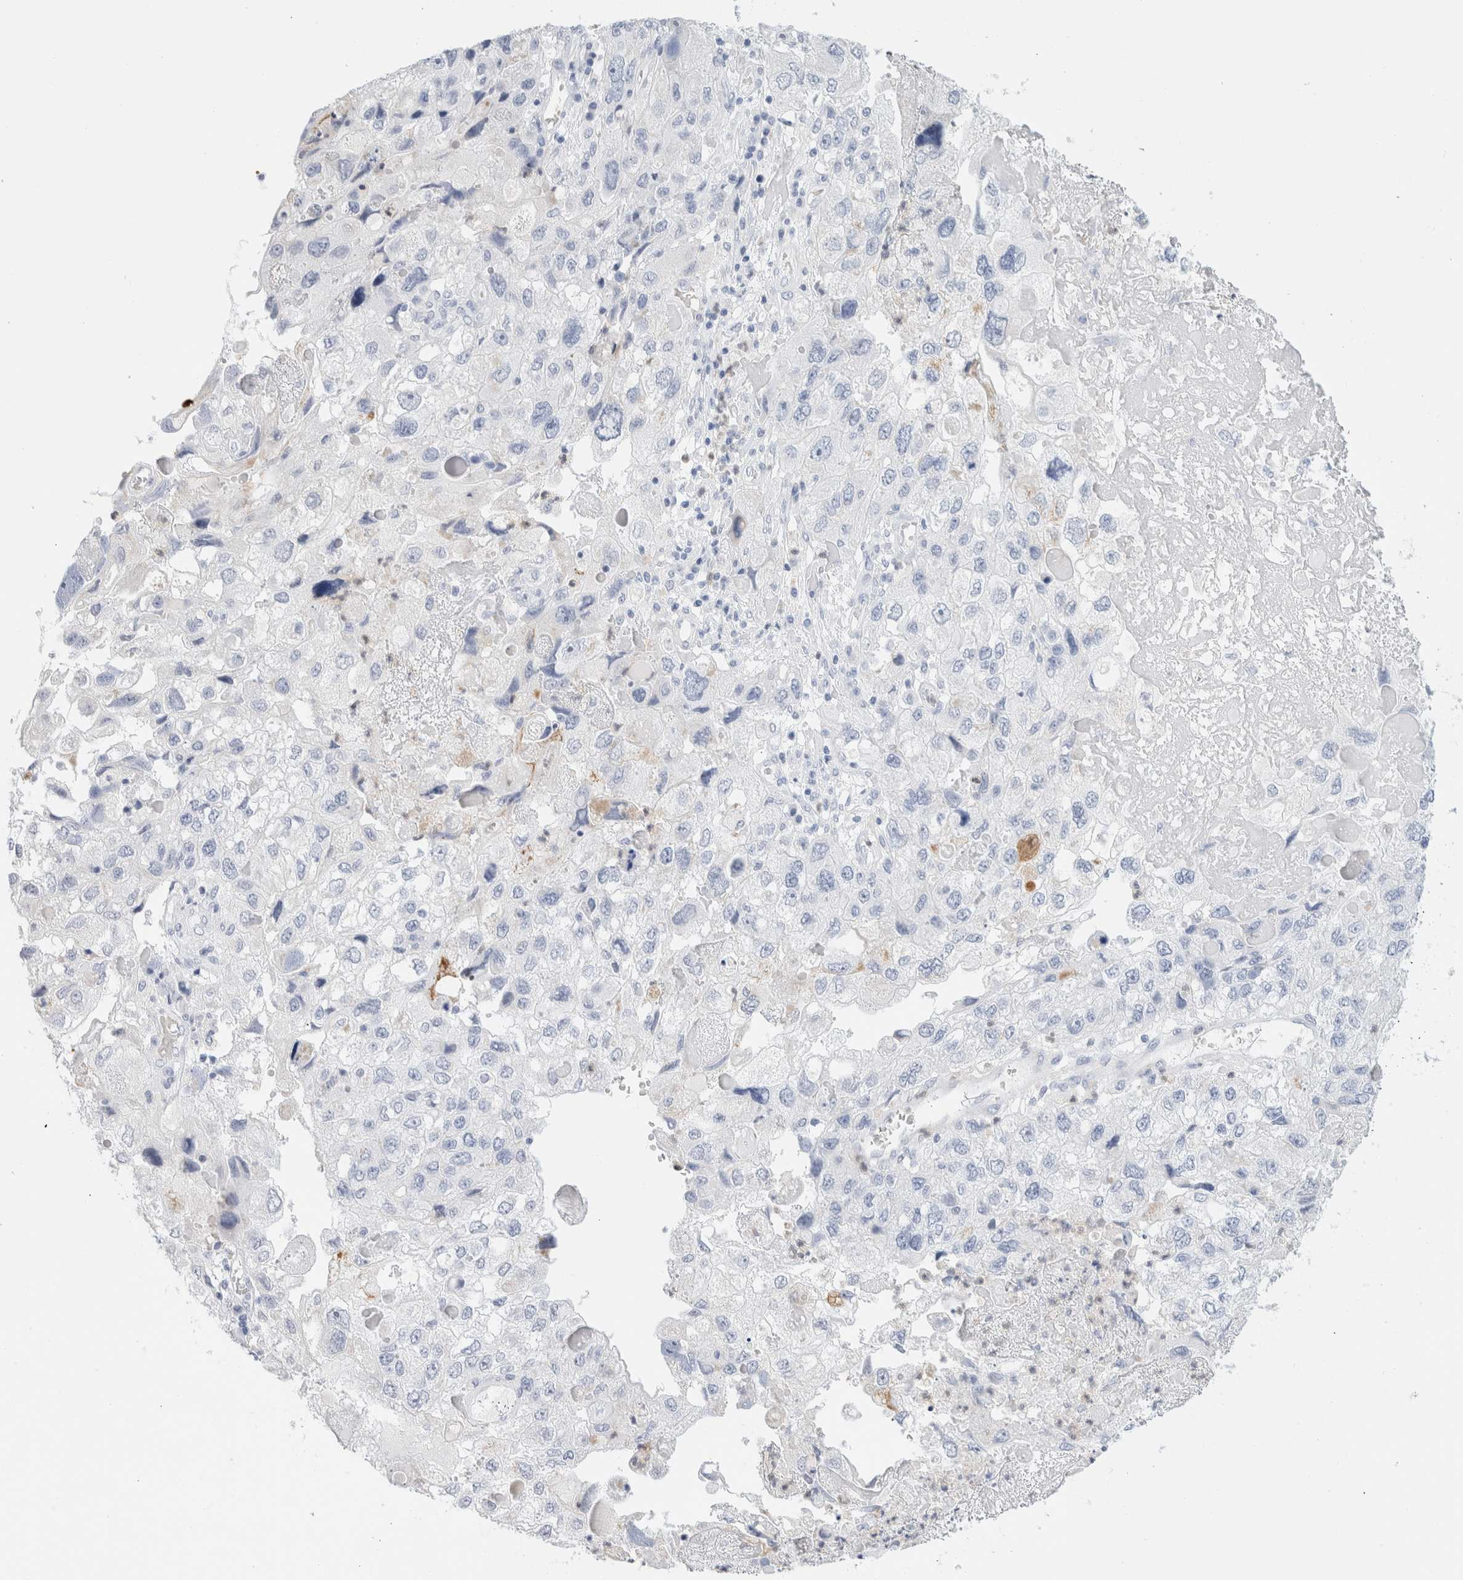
{"staining": {"intensity": "negative", "quantity": "none", "location": "none"}, "tissue": "endometrial cancer", "cell_type": "Tumor cells", "image_type": "cancer", "snomed": [{"axis": "morphology", "description": "Adenocarcinoma, NOS"}, {"axis": "topography", "description": "Endometrium"}], "caption": "Tumor cells show no significant protein staining in adenocarcinoma (endometrial).", "gene": "ARG1", "patient": {"sex": "female", "age": 49}}